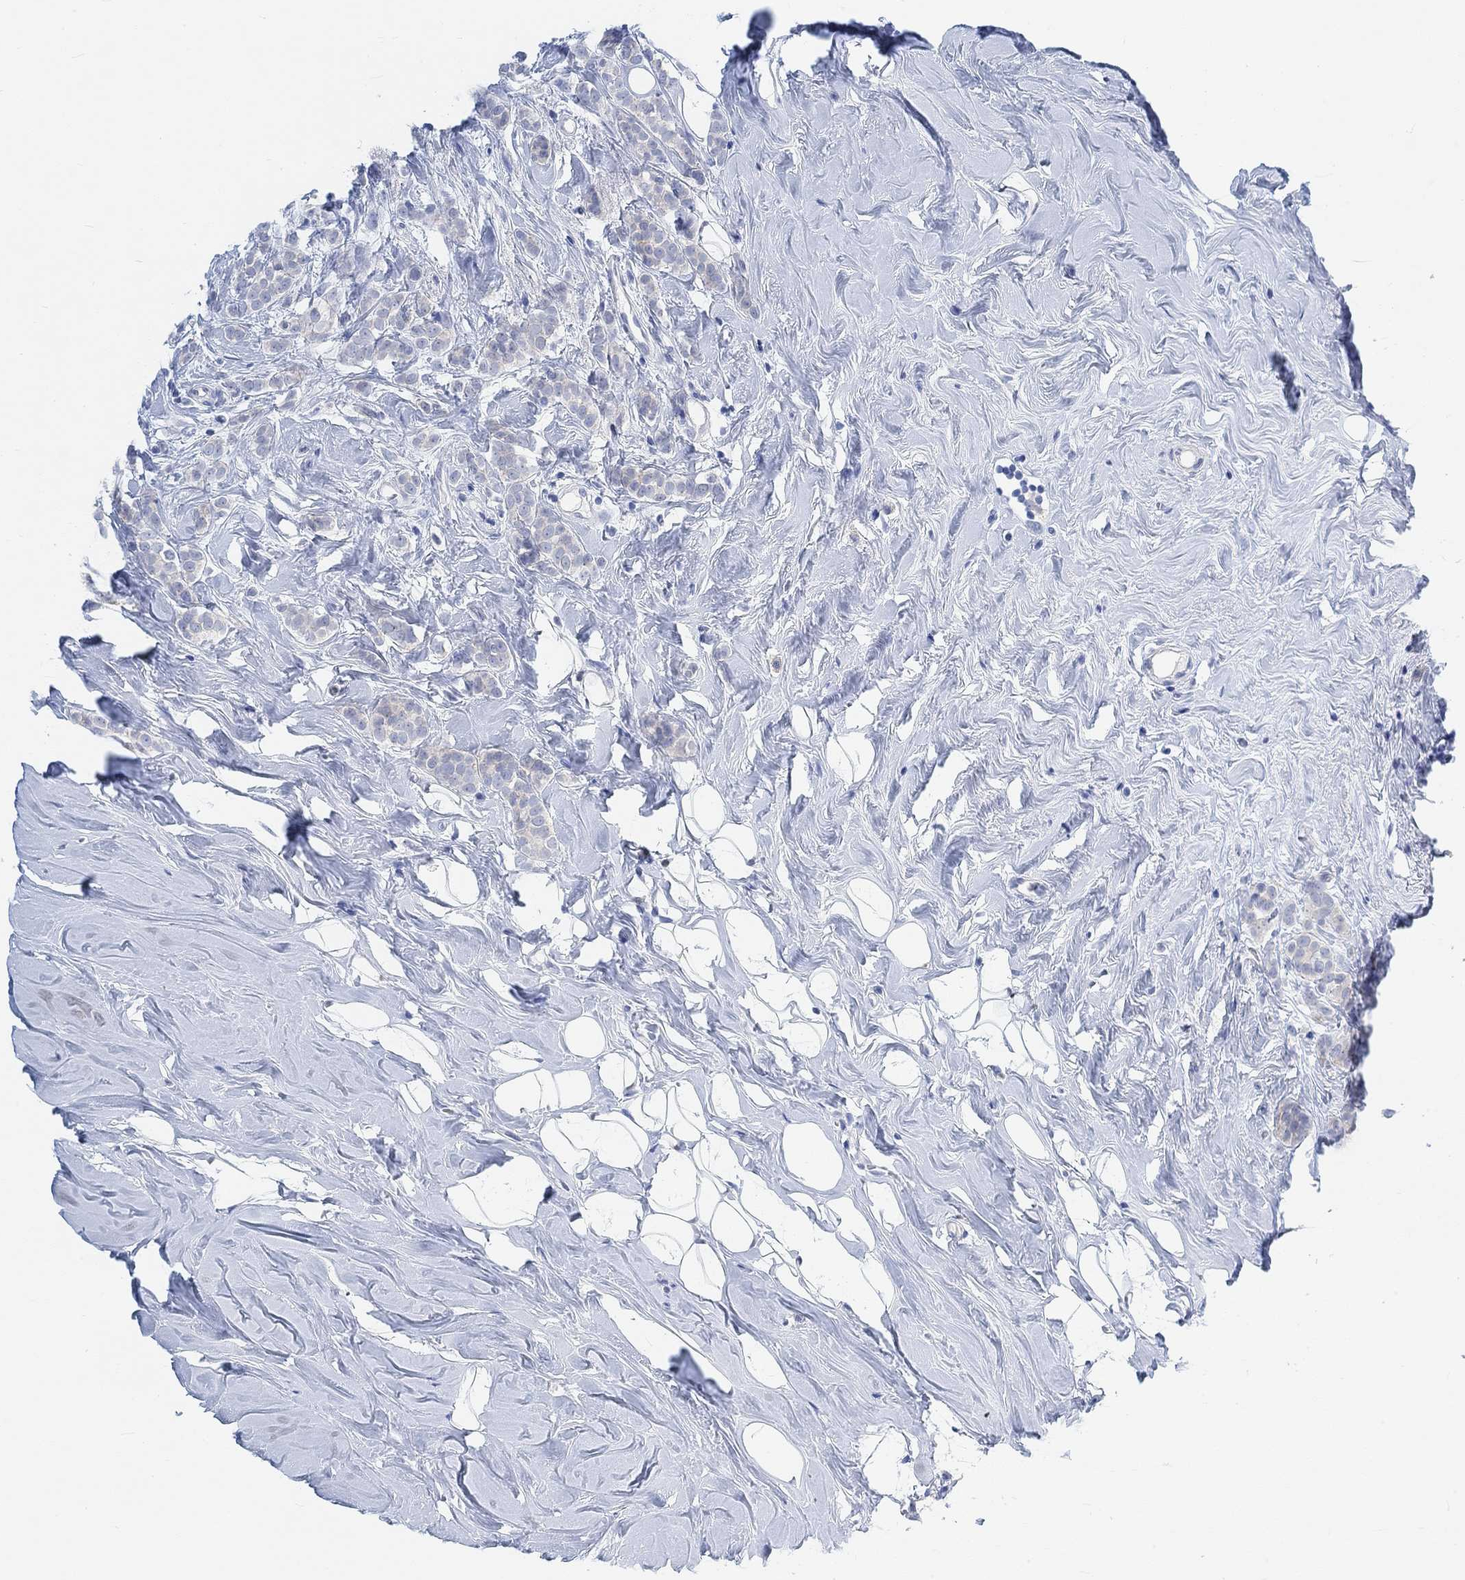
{"staining": {"intensity": "negative", "quantity": "none", "location": "none"}, "tissue": "breast cancer", "cell_type": "Tumor cells", "image_type": "cancer", "snomed": [{"axis": "morphology", "description": "Lobular carcinoma"}, {"axis": "topography", "description": "Breast"}], "caption": "The image shows no significant positivity in tumor cells of breast cancer.", "gene": "ENO4", "patient": {"sex": "female", "age": 49}}